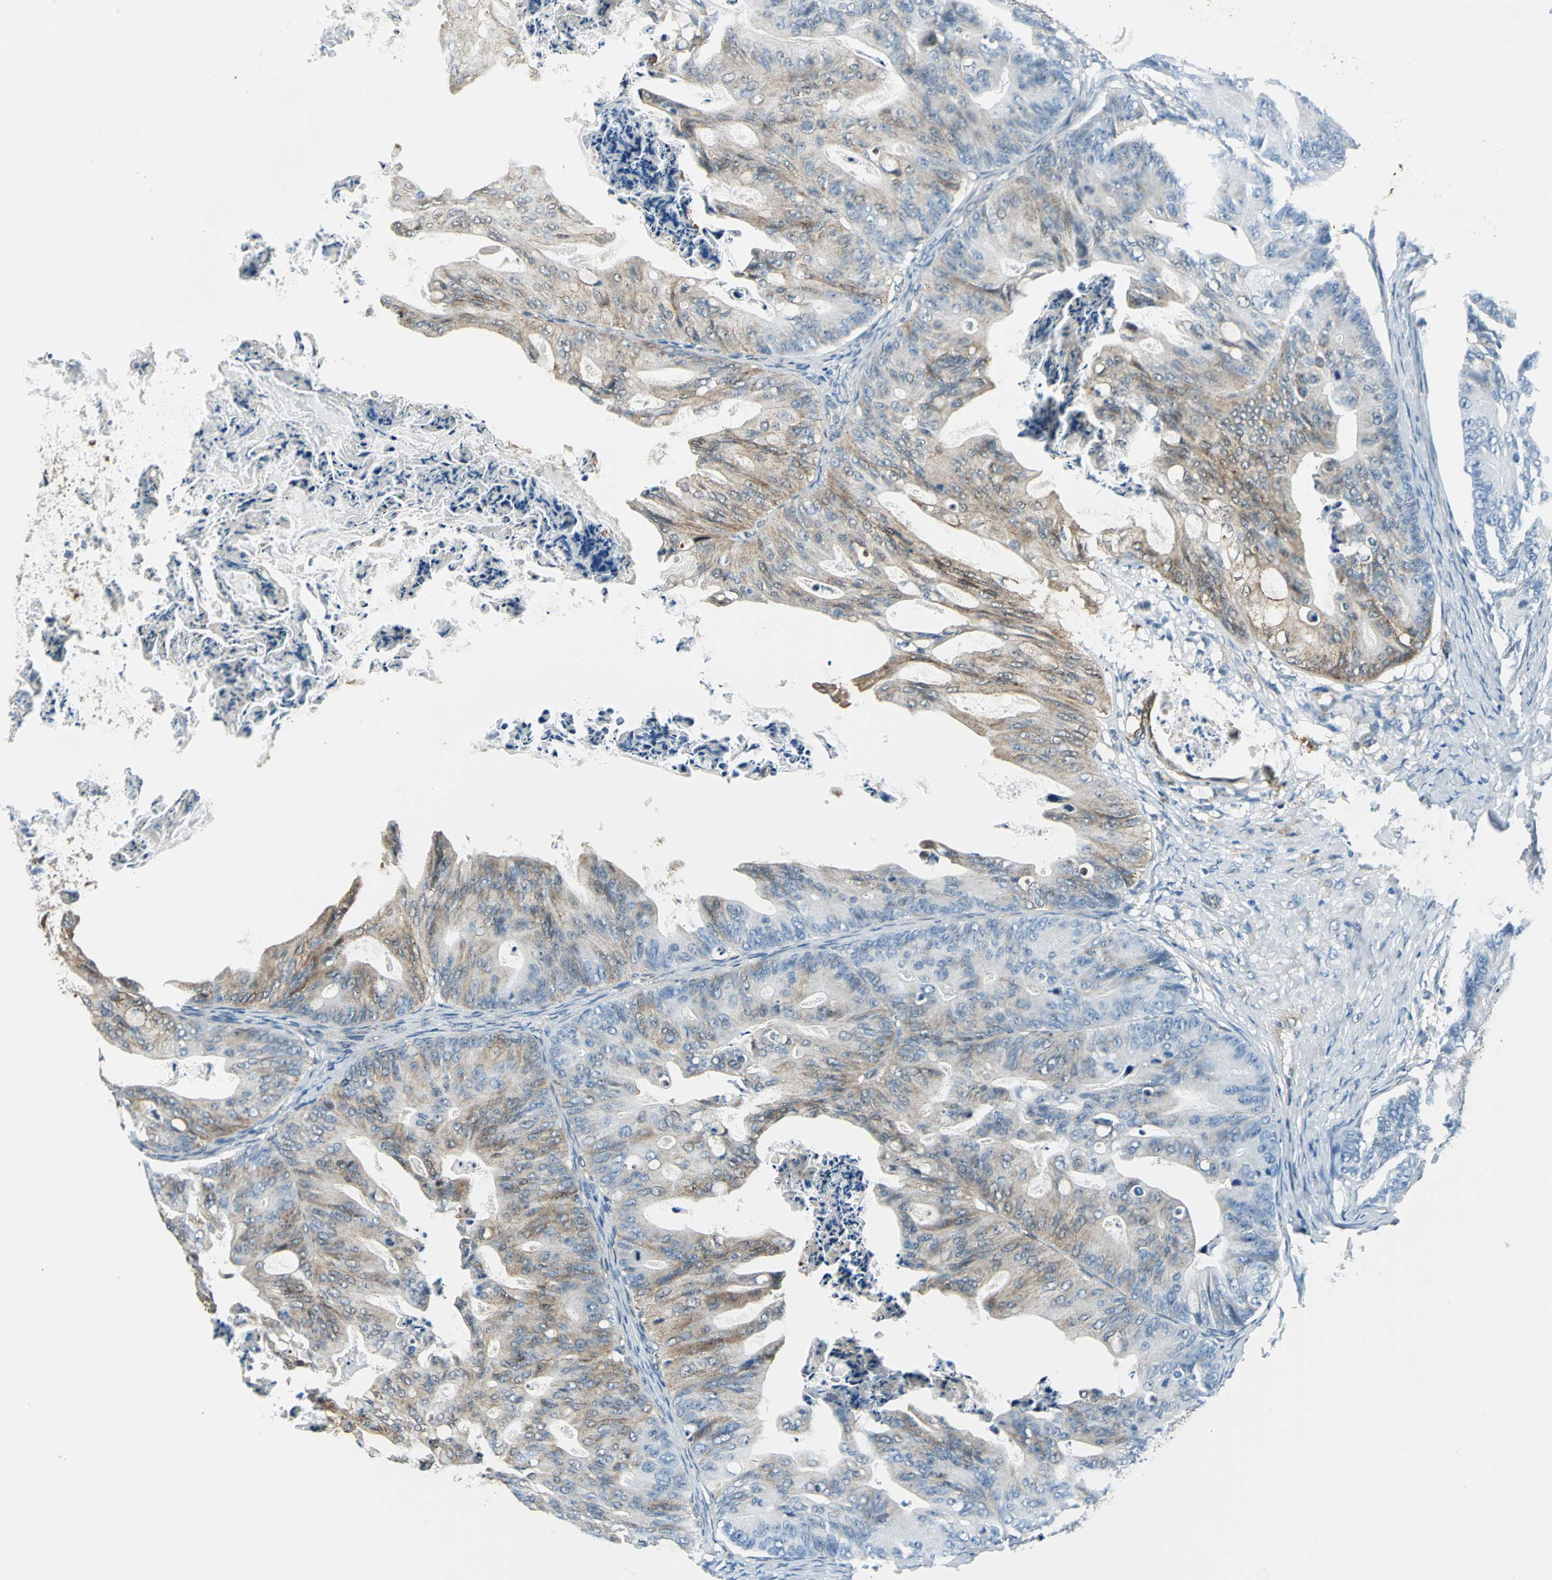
{"staining": {"intensity": "weak", "quantity": "25%-75%", "location": "cytoplasmic/membranous"}, "tissue": "ovarian cancer", "cell_type": "Tumor cells", "image_type": "cancer", "snomed": [{"axis": "morphology", "description": "Cystadenocarcinoma, mucinous, NOS"}, {"axis": "topography", "description": "Ovary"}], "caption": "Protein expression analysis of ovarian cancer reveals weak cytoplasmic/membranous expression in about 25%-75% of tumor cells. (DAB (3,3'-diaminobenzidine) = brown stain, brightfield microscopy at high magnification).", "gene": "HSPB1", "patient": {"sex": "female", "age": 36}}